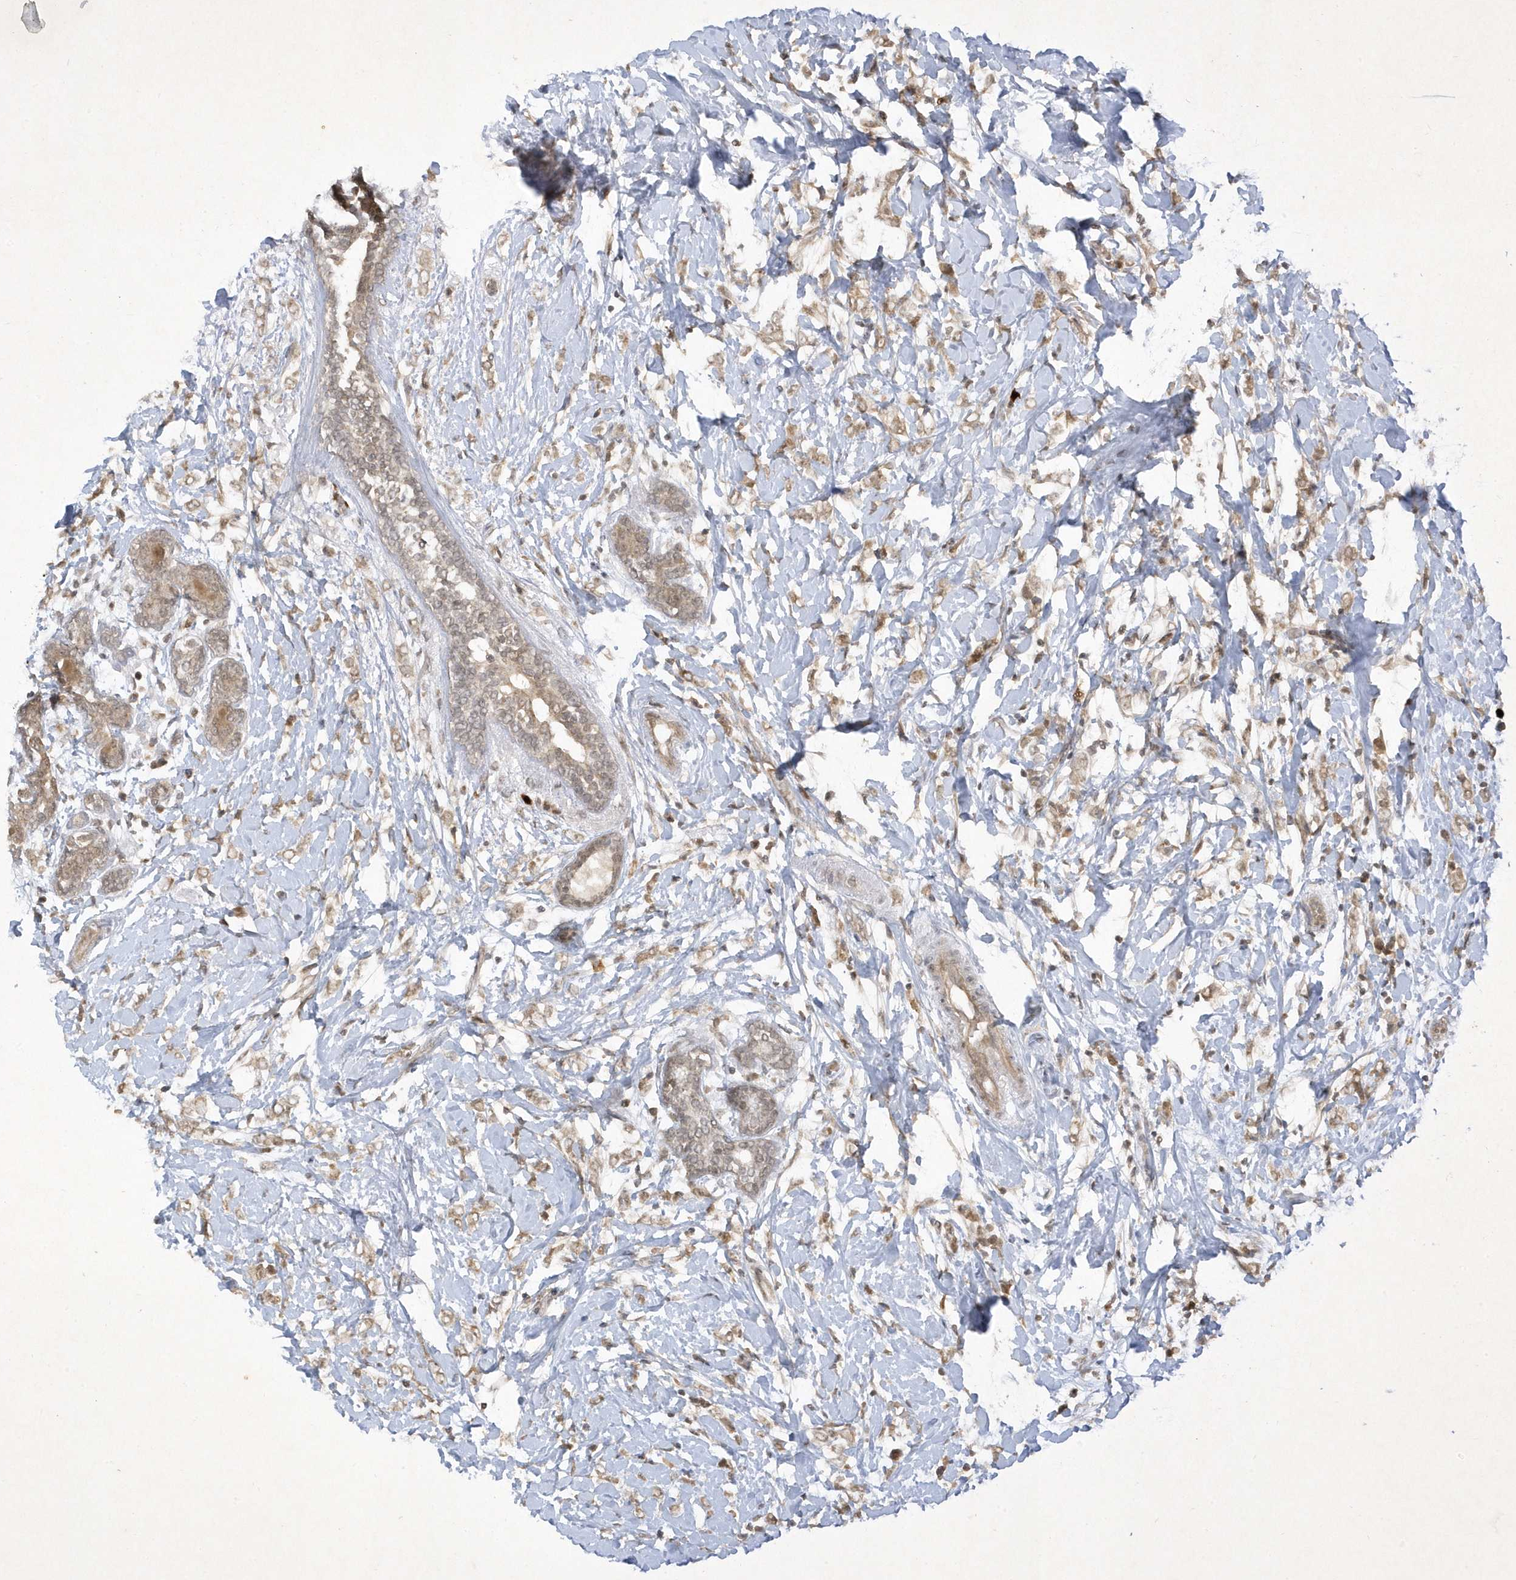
{"staining": {"intensity": "weak", "quantity": ">75%", "location": "cytoplasmic/membranous"}, "tissue": "breast cancer", "cell_type": "Tumor cells", "image_type": "cancer", "snomed": [{"axis": "morphology", "description": "Normal tissue, NOS"}, {"axis": "morphology", "description": "Lobular carcinoma"}, {"axis": "topography", "description": "Breast"}], "caption": "Brown immunohistochemical staining in lobular carcinoma (breast) displays weak cytoplasmic/membranous positivity in about >75% of tumor cells.", "gene": "ZNF213", "patient": {"sex": "female", "age": 47}}